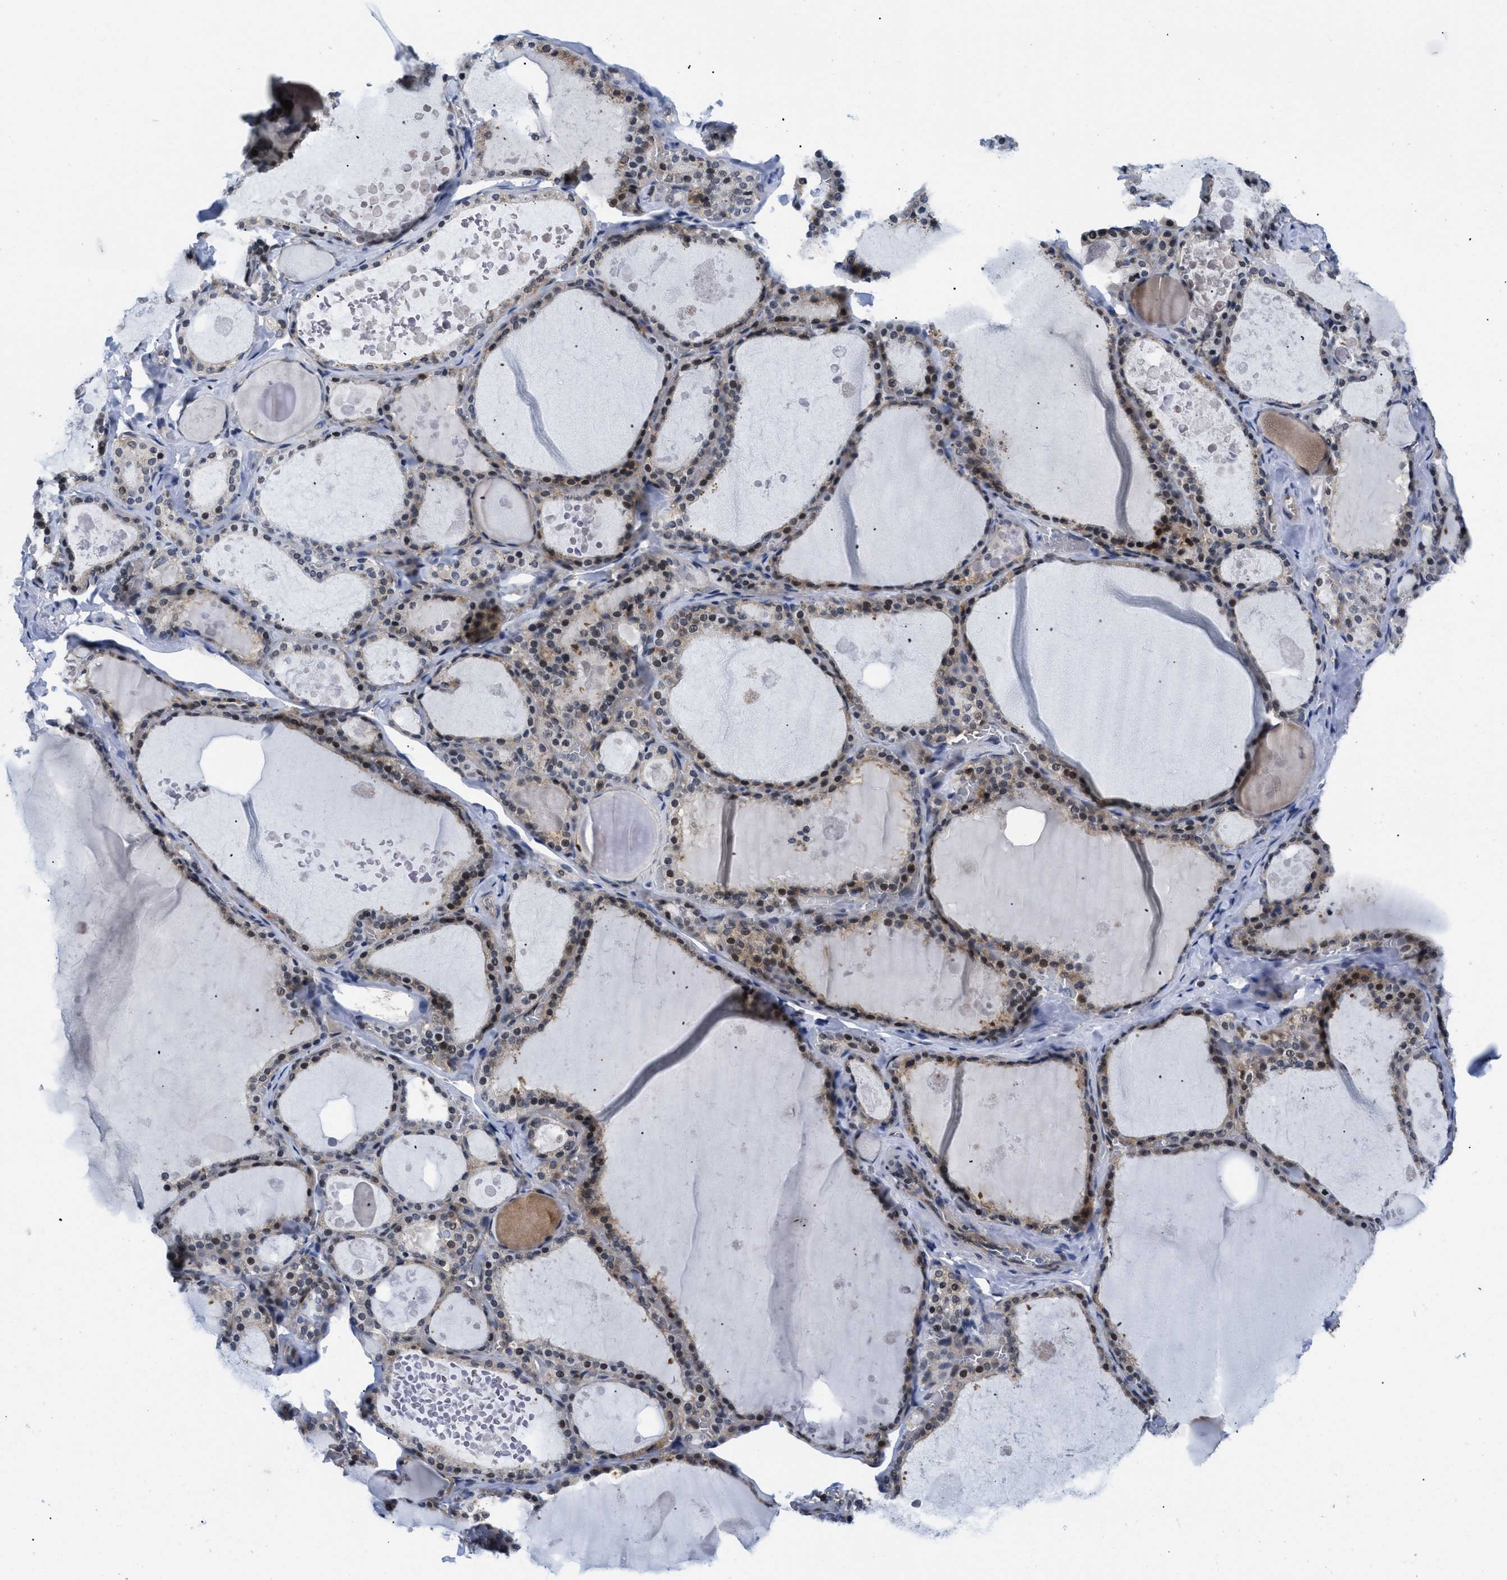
{"staining": {"intensity": "moderate", "quantity": "25%-75%", "location": "cytoplasmic/membranous,nuclear"}, "tissue": "thyroid gland", "cell_type": "Glandular cells", "image_type": "normal", "snomed": [{"axis": "morphology", "description": "Normal tissue, NOS"}, {"axis": "topography", "description": "Thyroid gland"}], "caption": "Normal thyroid gland demonstrates moderate cytoplasmic/membranous,nuclear staining in about 25%-75% of glandular cells, visualized by immunohistochemistry.", "gene": "SLC29A2", "patient": {"sex": "male", "age": 56}}